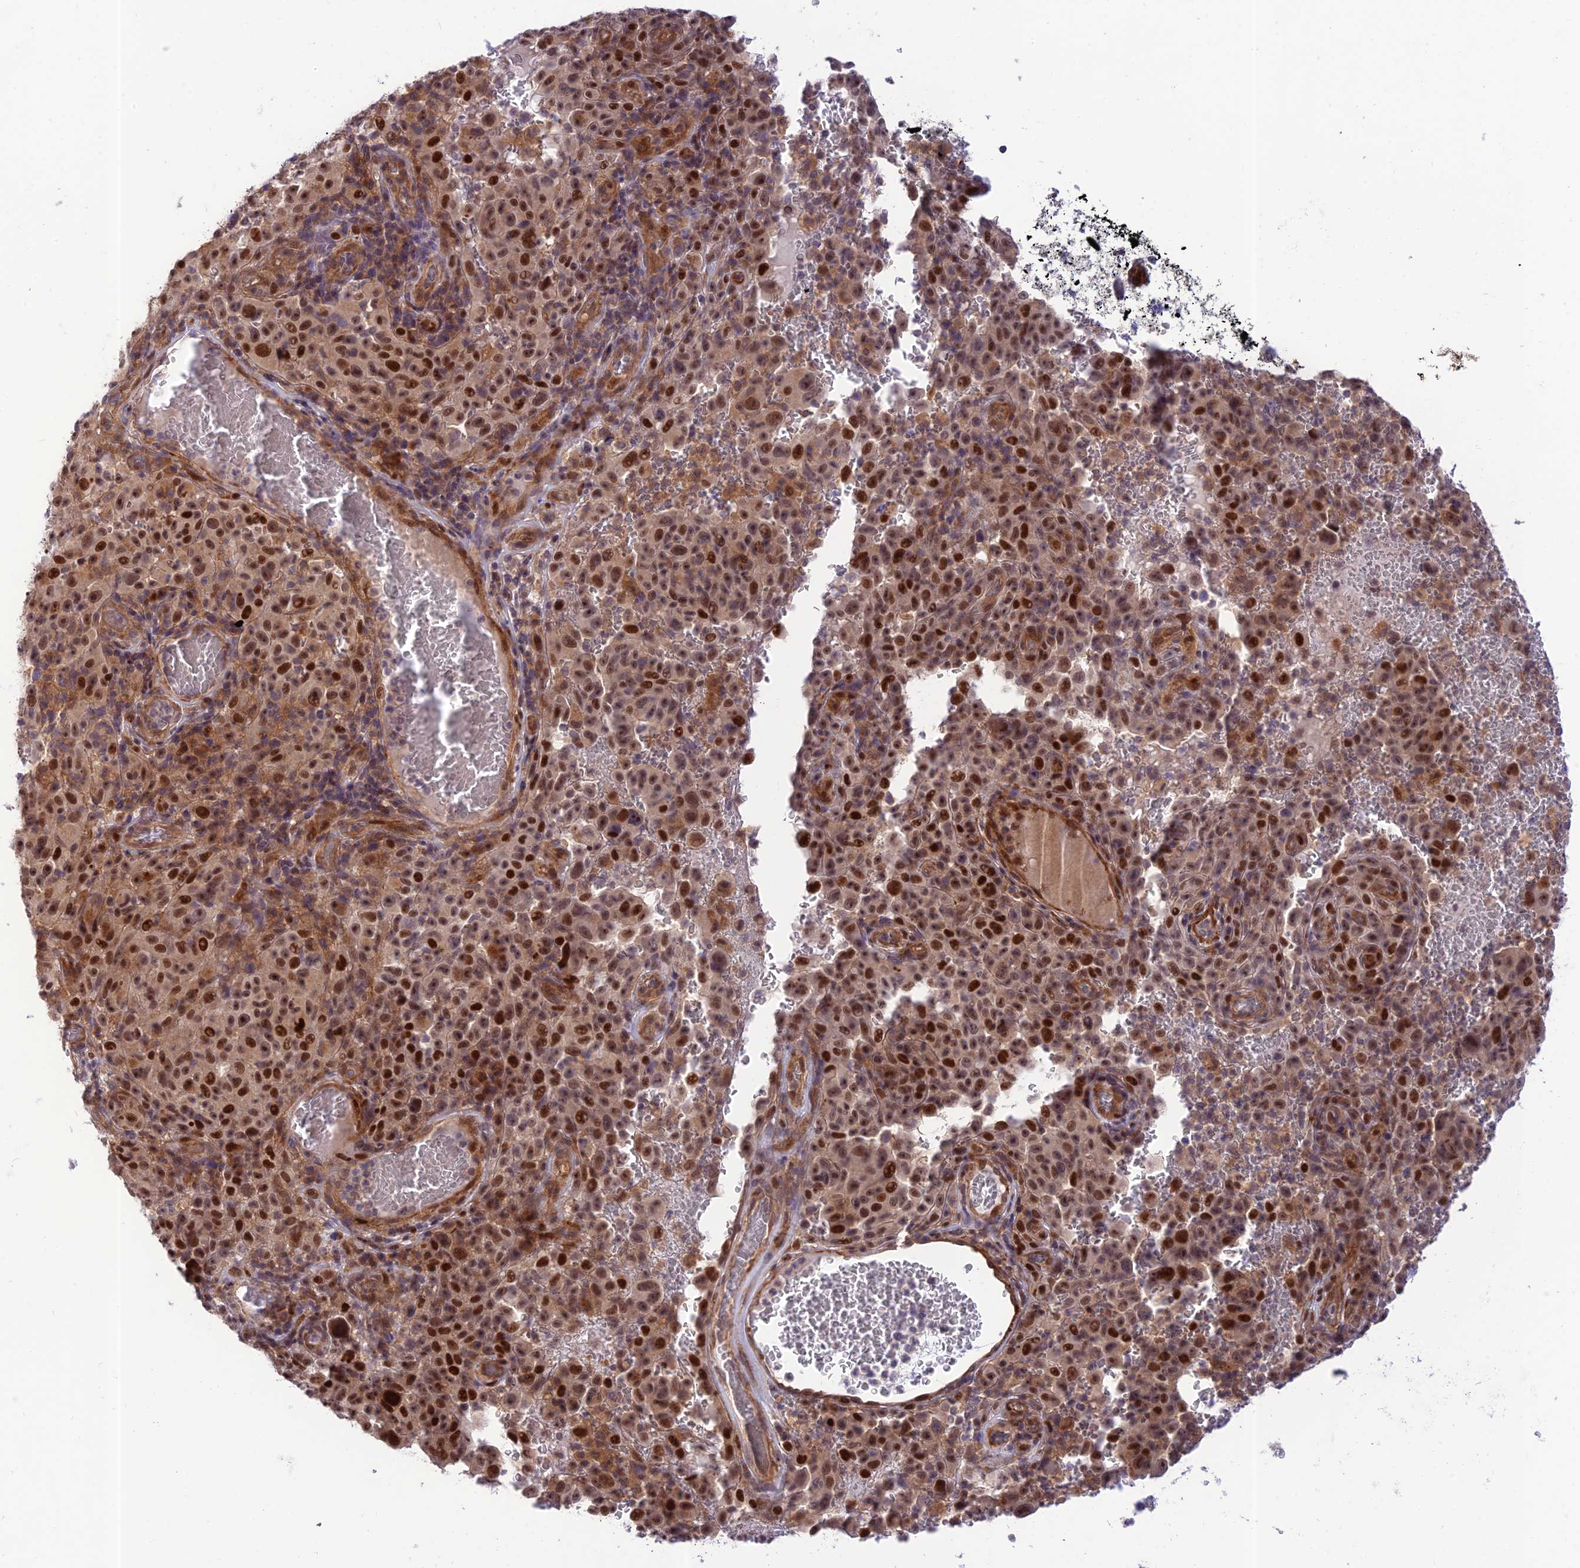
{"staining": {"intensity": "moderate", "quantity": ">75%", "location": "nuclear"}, "tissue": "melanoma", "cell_type": "Tumor cells", "image_type": "cancer", "snomed": [{"axis": "morphology", "description": "Malignant melanoma, NOS"}, {"axis": "topography", "description": "Skin"}], "caption": "Protein staining of malignant melanoma tissue shows moderate nuclear positivity in about >75% of tumor cells. Ihc stains the protein in brown and the nuclei are stained blue.", "gene": "ZNF584", "patient": {"sex": "female", "age": 82}}